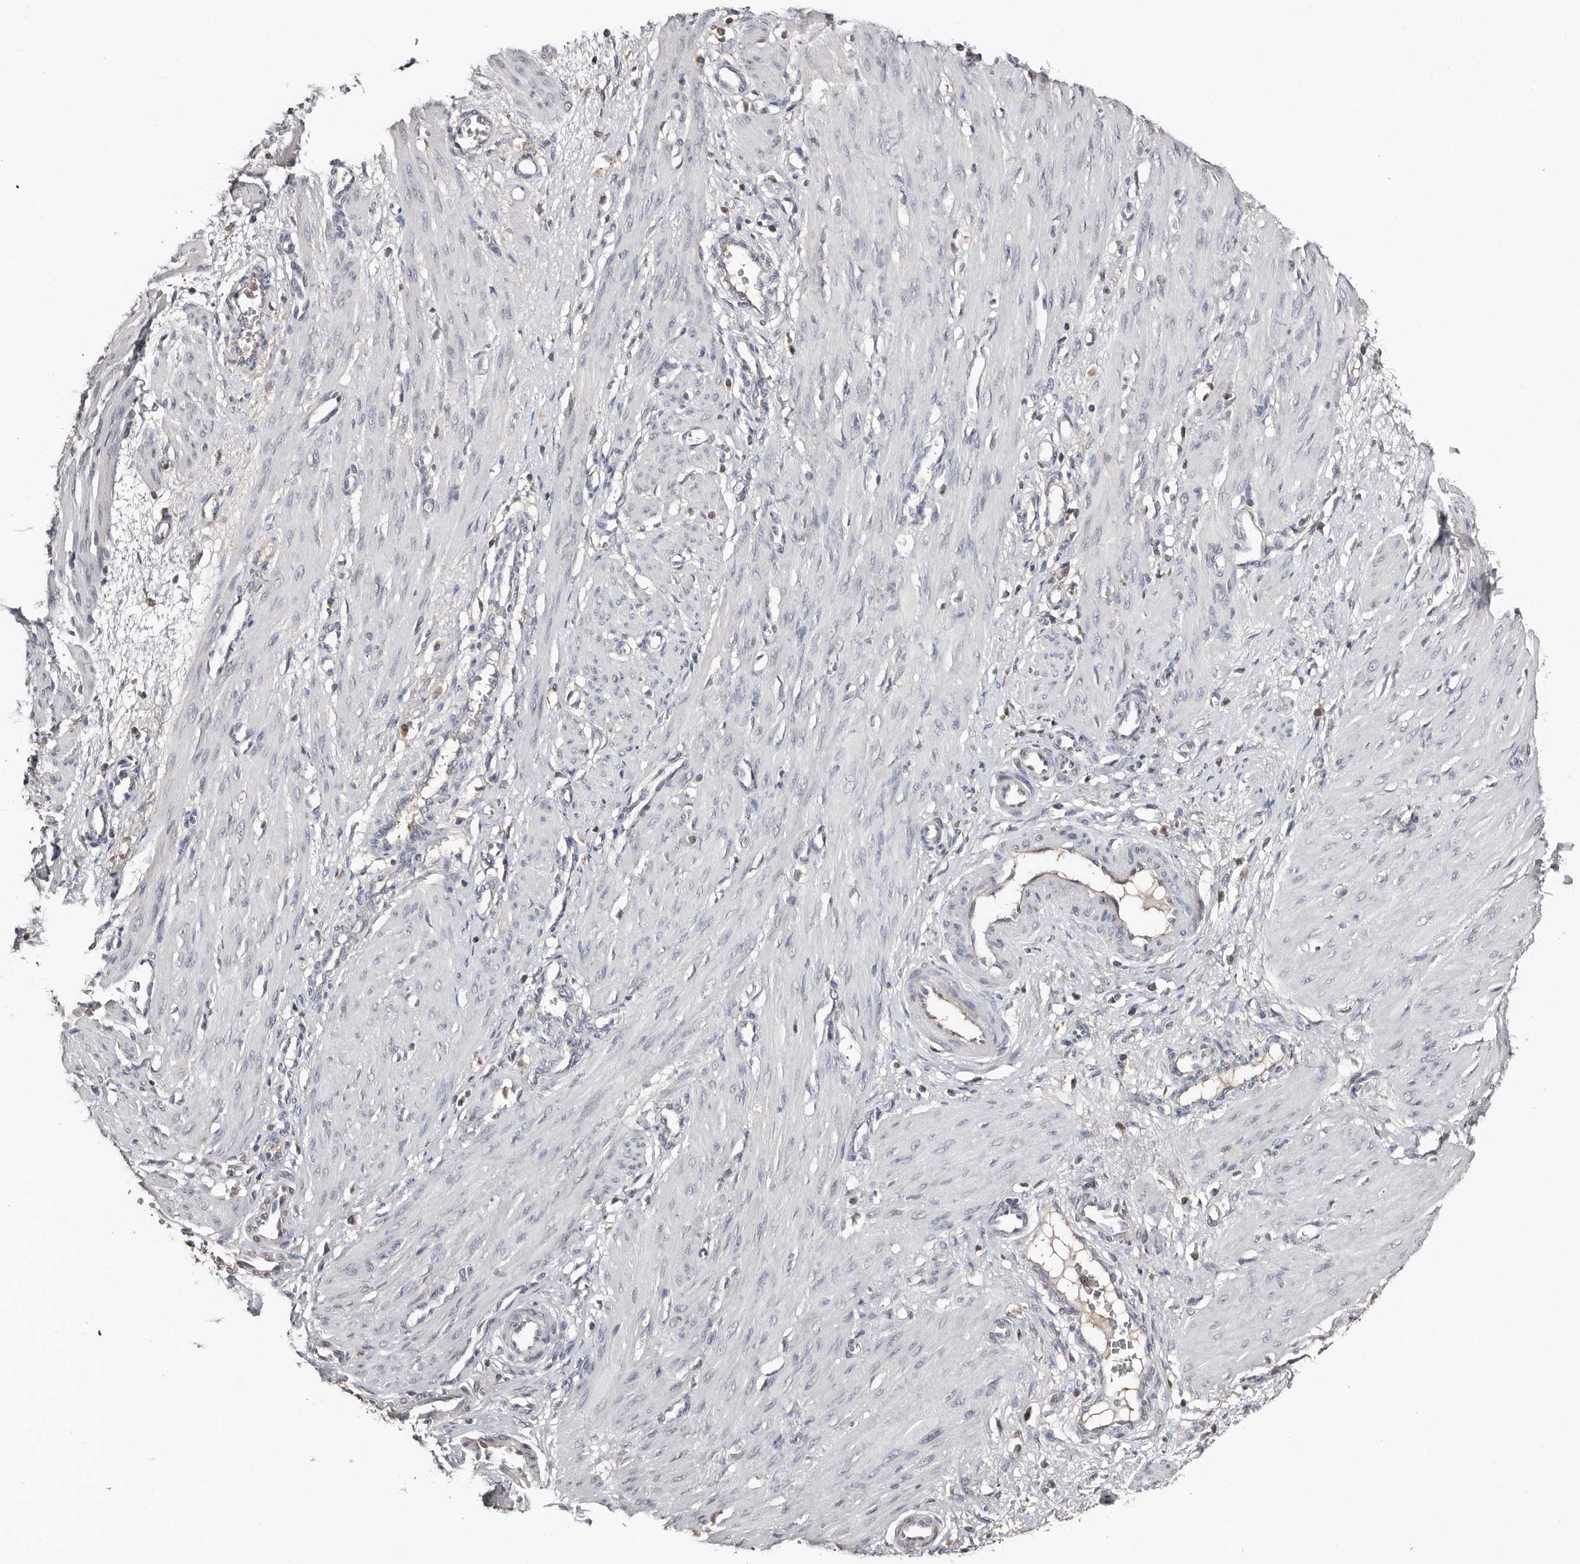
{"staining": {"intensity": "negative", "quantity": "none", "location": "none"}, "tissue": "smooth muscle", "cell_type": "Smooth muscle cells", "image_type": "normal", "snomed": [{"axis": "morphology", "description": "Normal tissue, NOS"}, {"axis": "topography", "description": "Endometrium"}], "caption": "Immunohistochemical staining of normal smooth muscle exhibits no significant staining in smooth muscle cells. The staining was performed using DAB to visualize the protein expression in brown, while the nuclei were stained in blue with hematoxylin (Magnification: 20x).", "gene": "SLC39A2", "patient": {"sex": "female", "age": 33}}